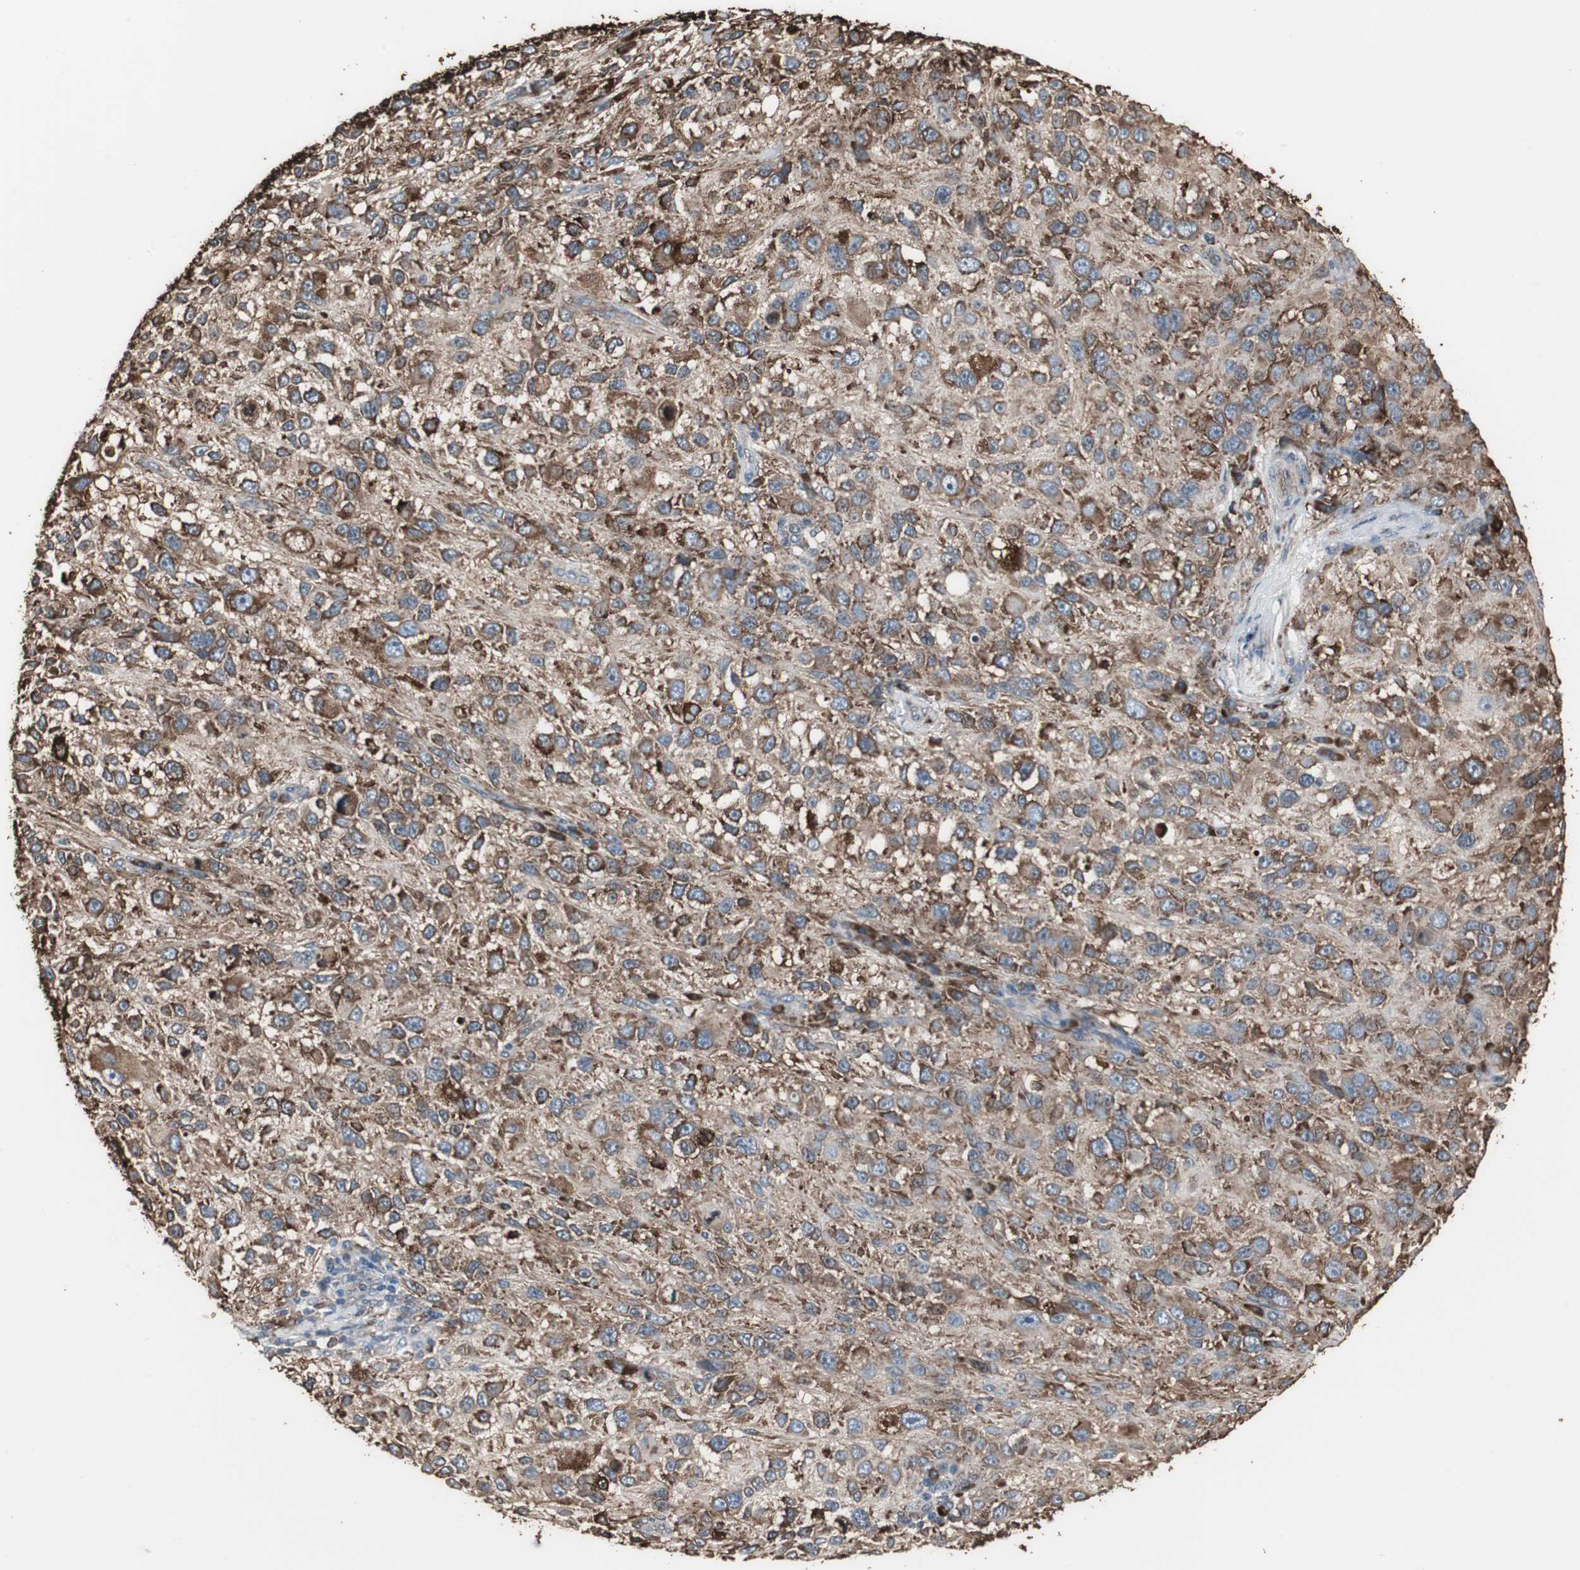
{"staining": {"intensity": "moderate", "quantity": ">75%", "location": "cytoplasmic/membranous"}, "tissue": "melanoma", "cell_type": "Tumor cells", "image_type": "cancer", "snomed": [{"axis": "morphology", "description": "Necrosis, NOS"}, {"axis": "morphology", "description": "Malignant melanoma, NOS"}, {"axis": "topography", "description": "Skin"}], "caption": "Immunohistochemical staining of malignant melanoma demonstrates moderate cytoplasmic/membranous protein staining in approximately >75% of tumor cells.", "gene": "CALU", "patient": {"sex": "female", "age": 87}}